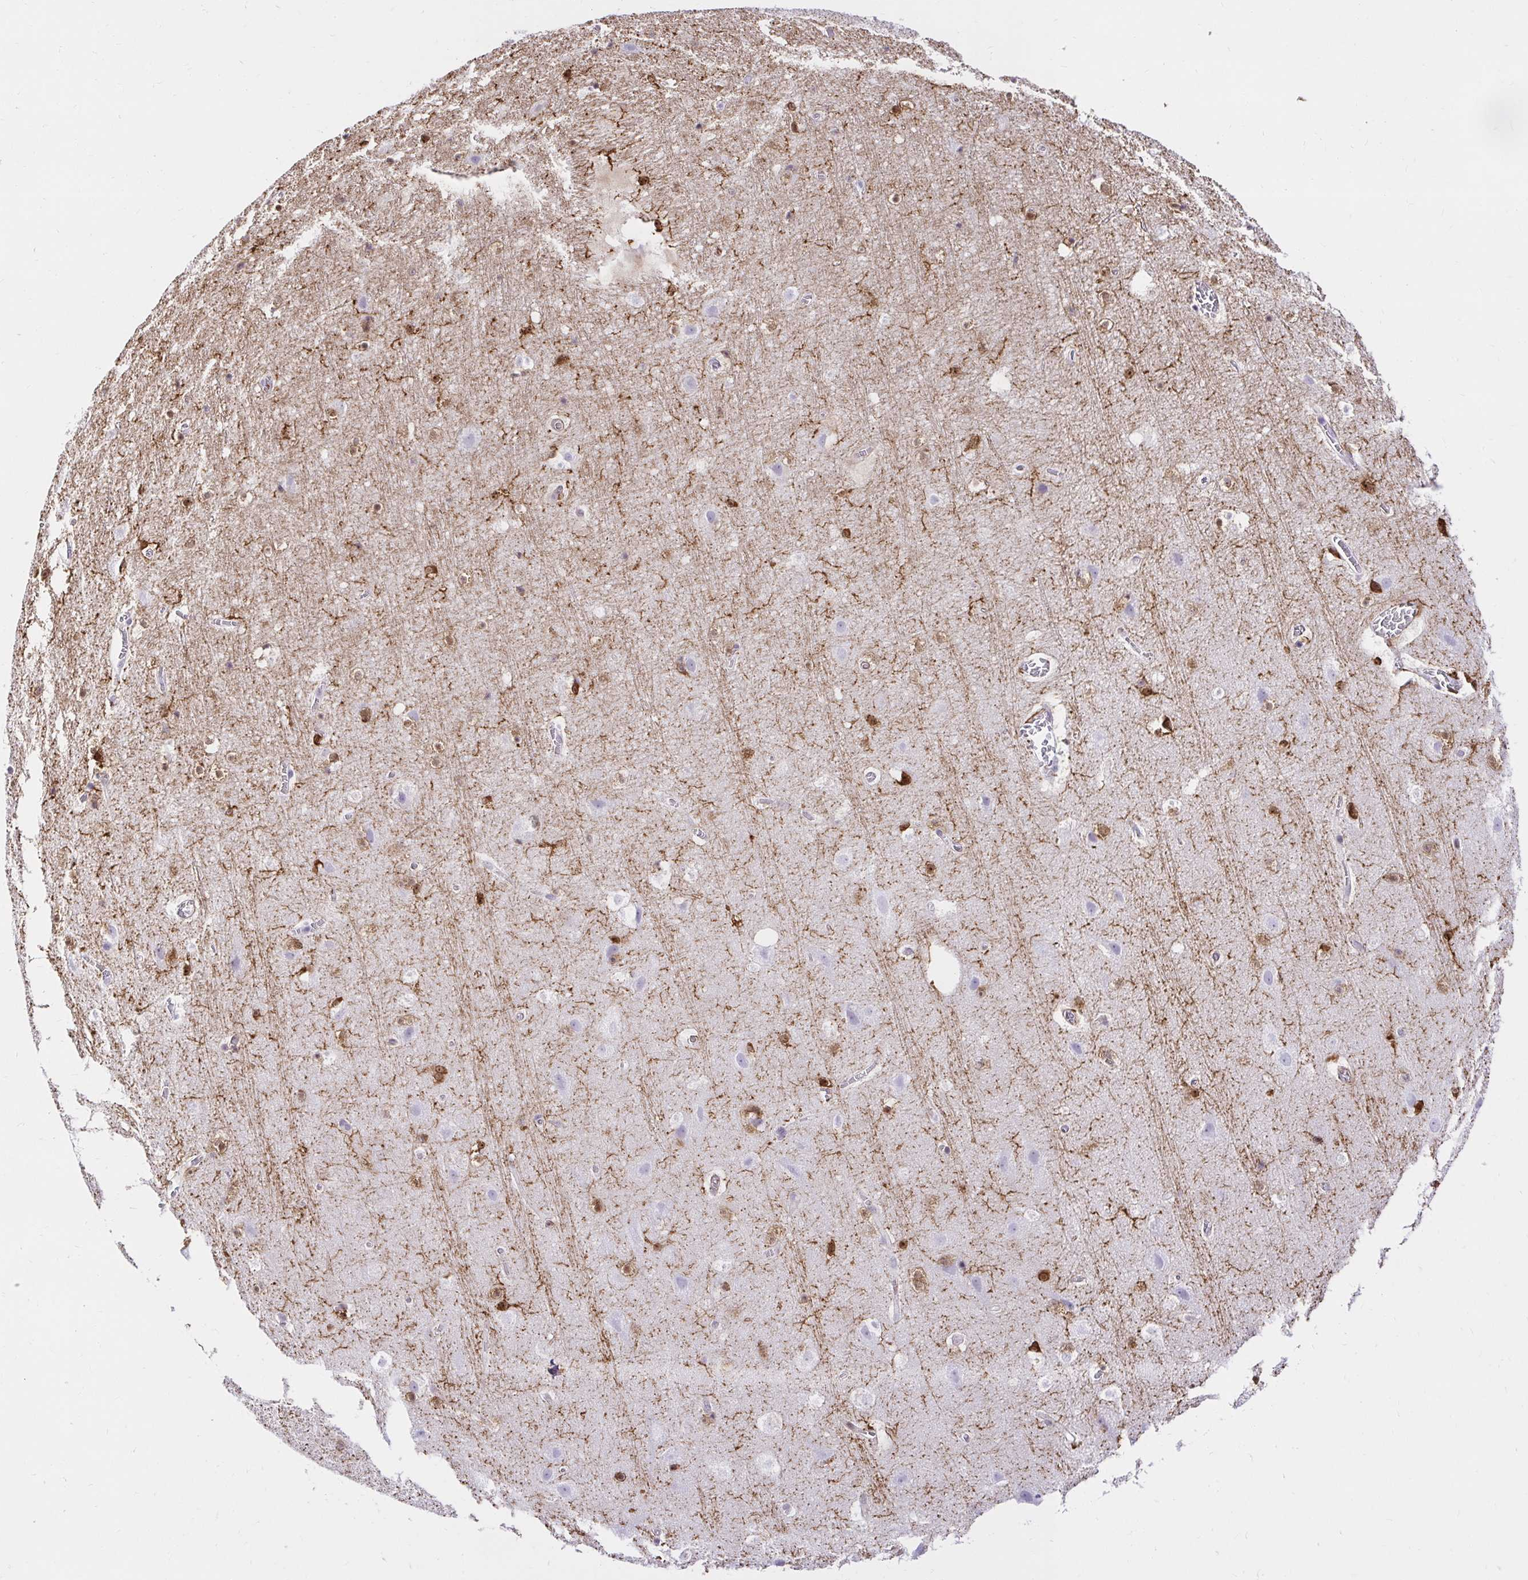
{"staining": {"intensity": "moderate", "quantity": "25%-75%", "location": "cytoplasmic/membranous"}, "tissue": "cerebral cortex", "cell_type": "Endothelial cells", "image_type": "normal", "snomed": [{"axis": "morphology", "description": "Normal tissue, NOS"}, {"axis": "topography", "description": "Cerebral cortex"}], "caption": "Immunohistochemistry (IHC) staining of unremarkable cerebral cortex, which shows medium levels of moderate cytoplasmic/membranous positivity in about 25%-75% of endothelial cells indicating moderate cytoplasmic/membranous protein positivity. The staining was performed using DAB (3,3'-diaminobenzidine) (brown) for protein detection and nuclei were counterstained in hematoxylin (blue).", "gene": "GSN", "patient": {"sex": "female", "age": 42}}